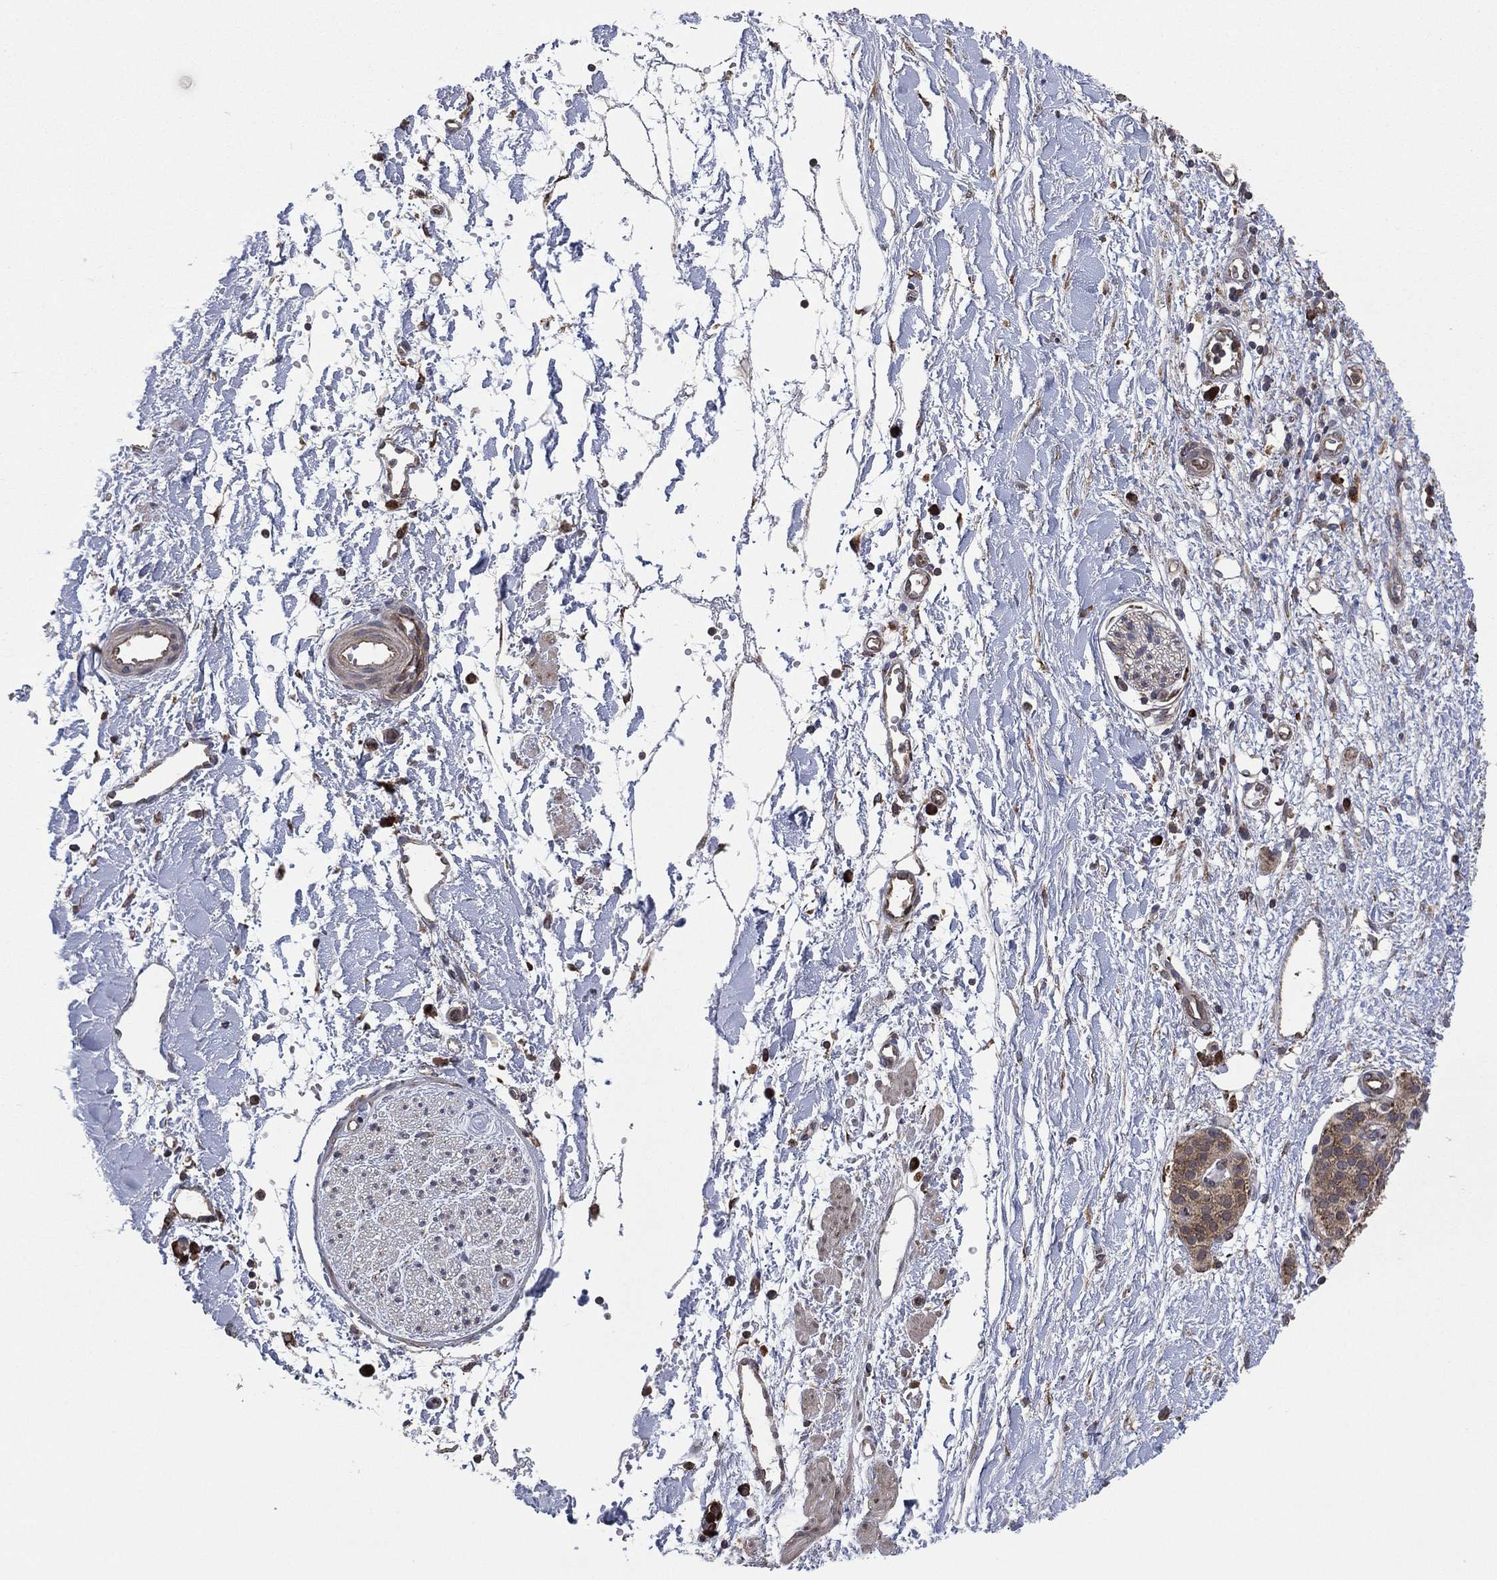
{"staining": {"intensity": "negative", "quantity": "none", "location": "none"}, "tissue": "soft tissue", "cell_type": "Fibroblasts", "image_type": "normal", "snomed": [{"axis": "morphology", "description": "Normal tissue, NOS"}, {"axis": "morphology", "description": "Adenocarcinoma, NOS"}, {"axis": "topography", "description": "Pancreas"}, {"axis": "topography", "description": "Peripheral nerve tissue"}], "caption": "Immunohistochemistry photomicrograph of unremarkable soft tissue: human soft tissue stained with DAB (3,3'-diaminobenzidine) exhibits no significant protein staining in fibroblasts.", "gene": "C2orf76", "patient": {"sex": "male", "age": 61}}